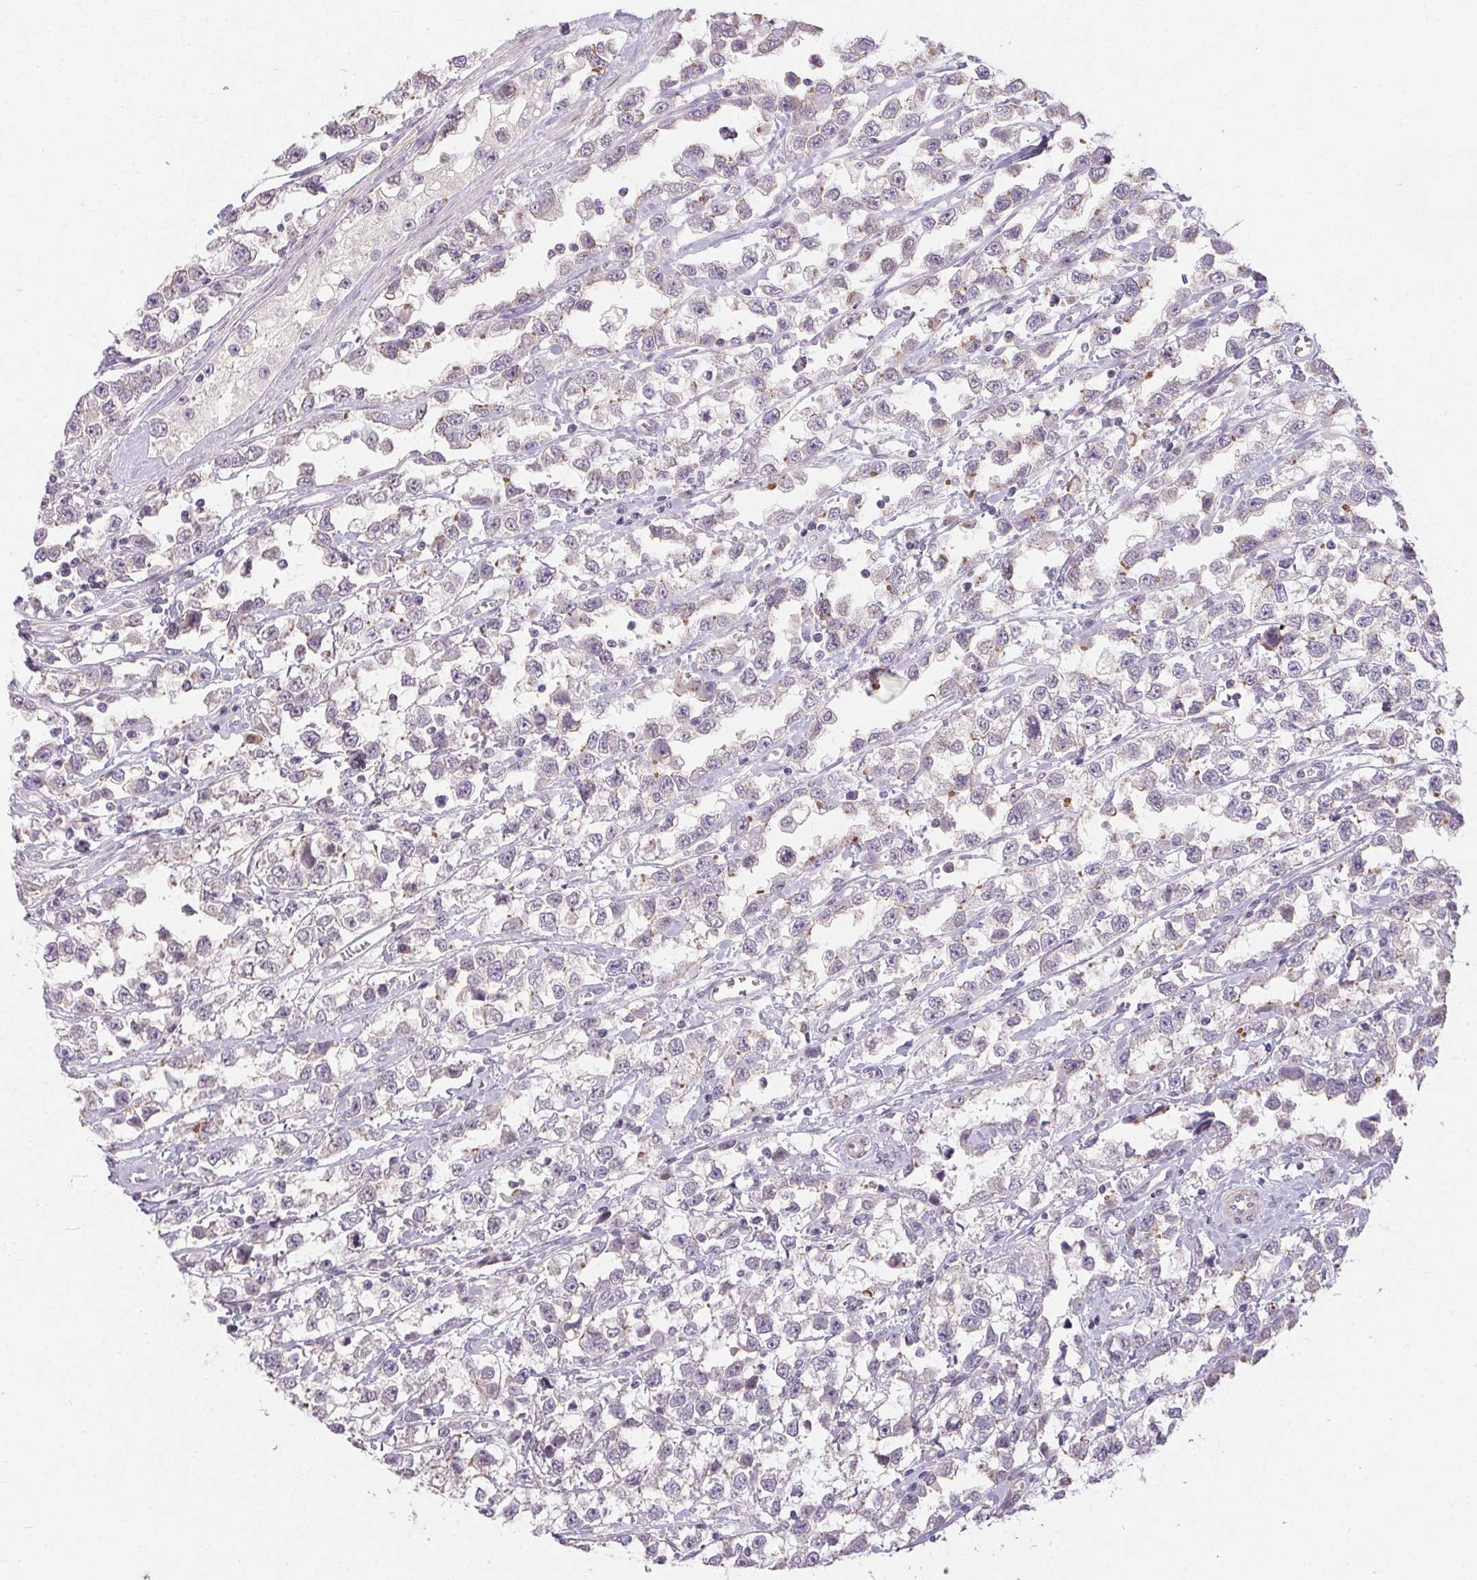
{"staining": {"intensity": "negative", "quantity": "none", "location": "none"}, "tissue": "testis cancer", "cell_type": "Tumor cells", "image_type": "cancer", "snomed": [{"axis": "morphology", "description": "Seminoma, NOS"}, {"axis": "topography", "description": "Testis"}], "caption": "IHC histopathology image of neoplastic tissue: human seminoma (testis) stained with DAB exhibits no significant protein staining in tumor cells.", "gene": "TMEM52B", "patient": {"sex": "male", "age": 34}}